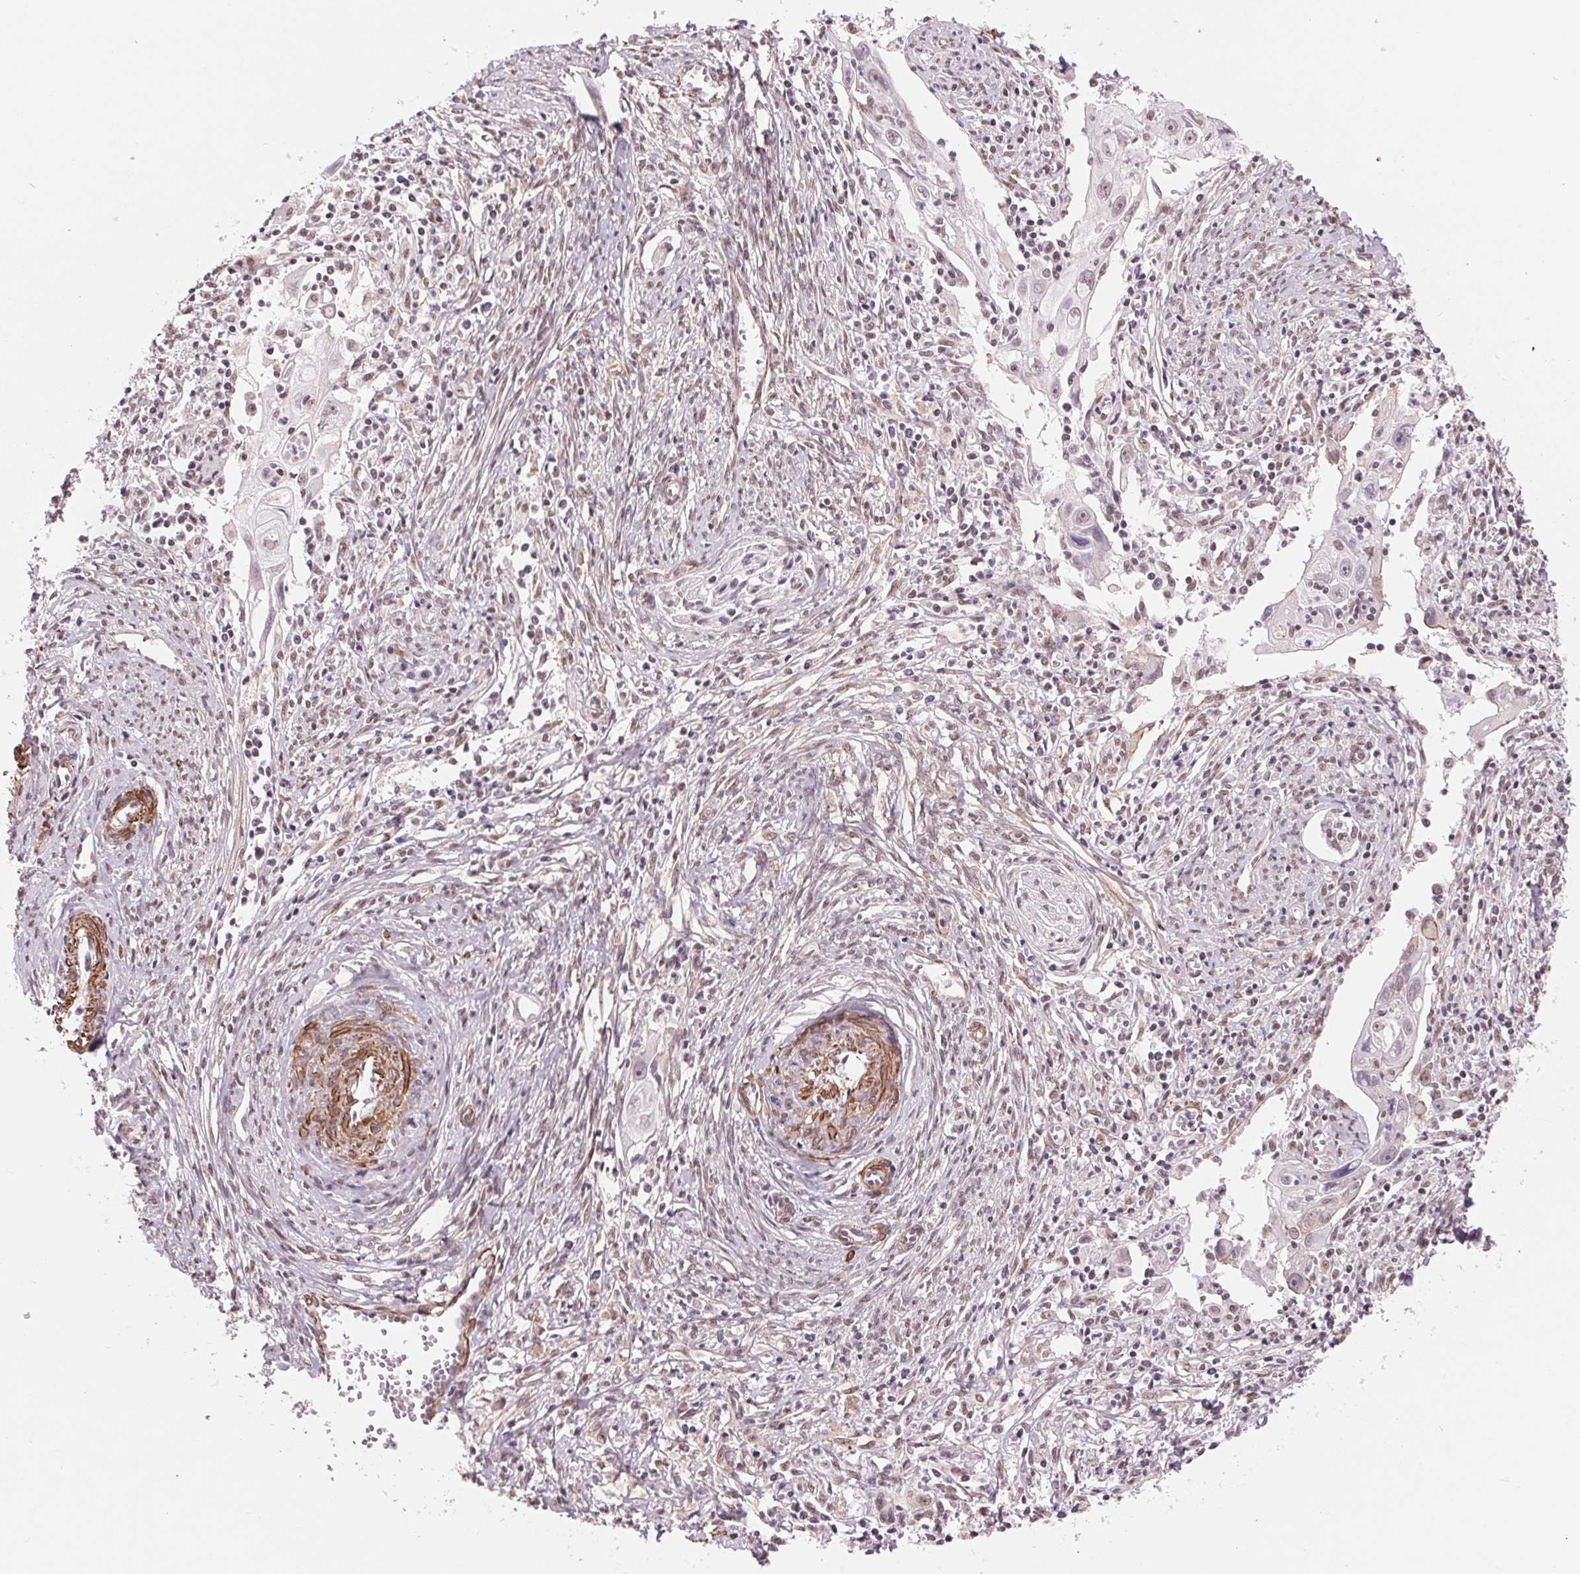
{"staining": {"intensity": "weak", "quantity": "<25%", "location": "nuclear"}, "tissue": "cervical cancer", "cell_type": "Tumor cells", "image_type": "cancer", "snomed": [{"axis": "morphology", "description": "Squamous cell carcinoma, NOS"}, {"axis": "topography", "description": "Cervix"}], "caption": "A high-resolution image shows immunohistochemistry staining of cervical cancer, which exhibits no significant staining in tumor cells.", "gene": "BCAT1", "patient": {"sex": "female", "age": 30}}